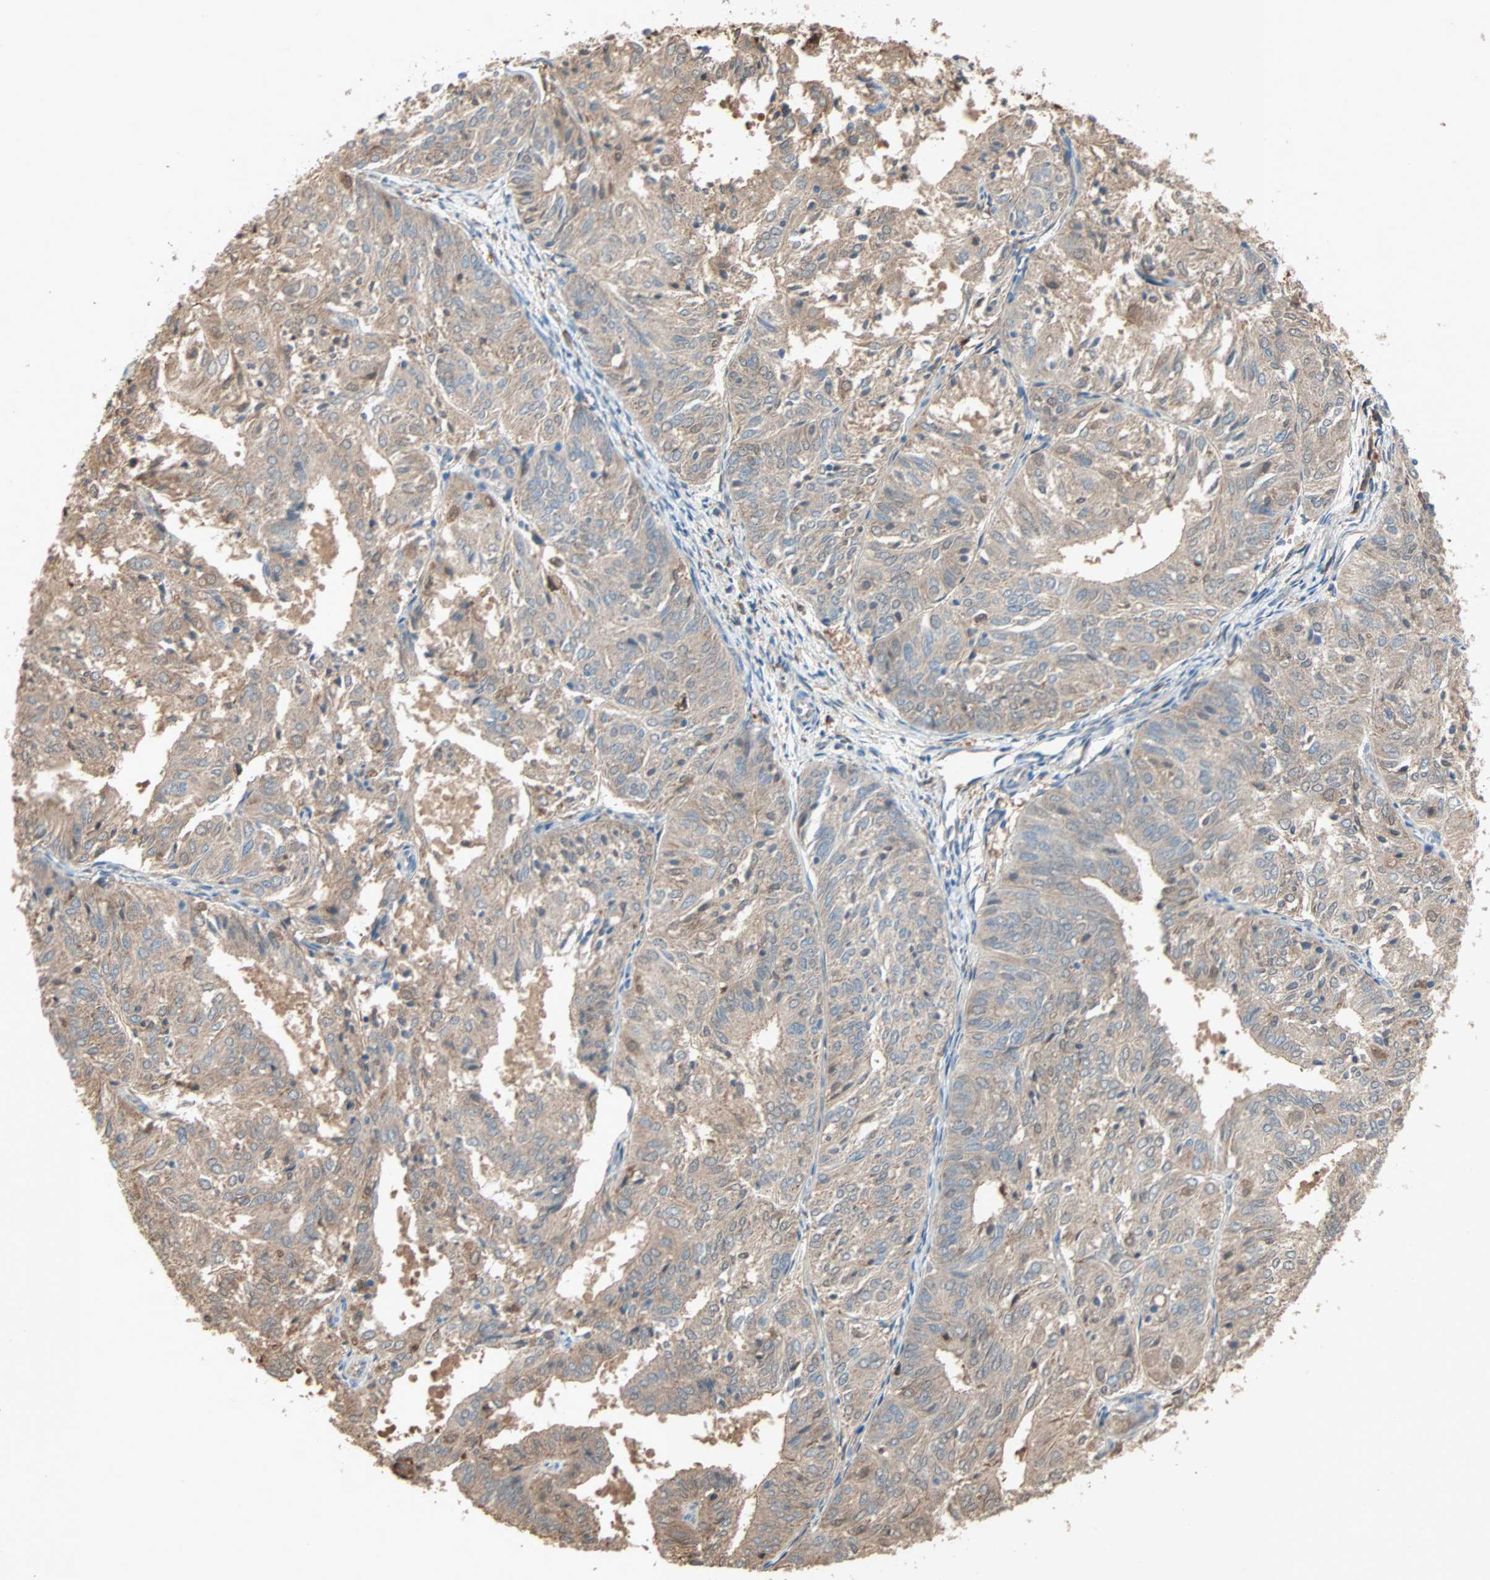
{"staining": {"intensity": "weak", "quantity": ">75%", "location": "cytoplasmic/membranous"}, "tissue": "endometrial cancer", "cell_type": "Tumor cells", "image_type": "cancer", "snomed": [{"axis": "morphology", "description": "Adenocarcinoma, NOS"}, {"axis": "topography", "description": "Uterus"}], "caption": "Weak cytoplasmic/membranous positivity is identified in about >75% of tumor cells in endometrial adenocarcinoma. Immunohistochemistry (ihc) stains the protein in brown and the nuclei are stained blue.", "gene": "PRDX1", "patient": {"sex": "female", "age": 60}}